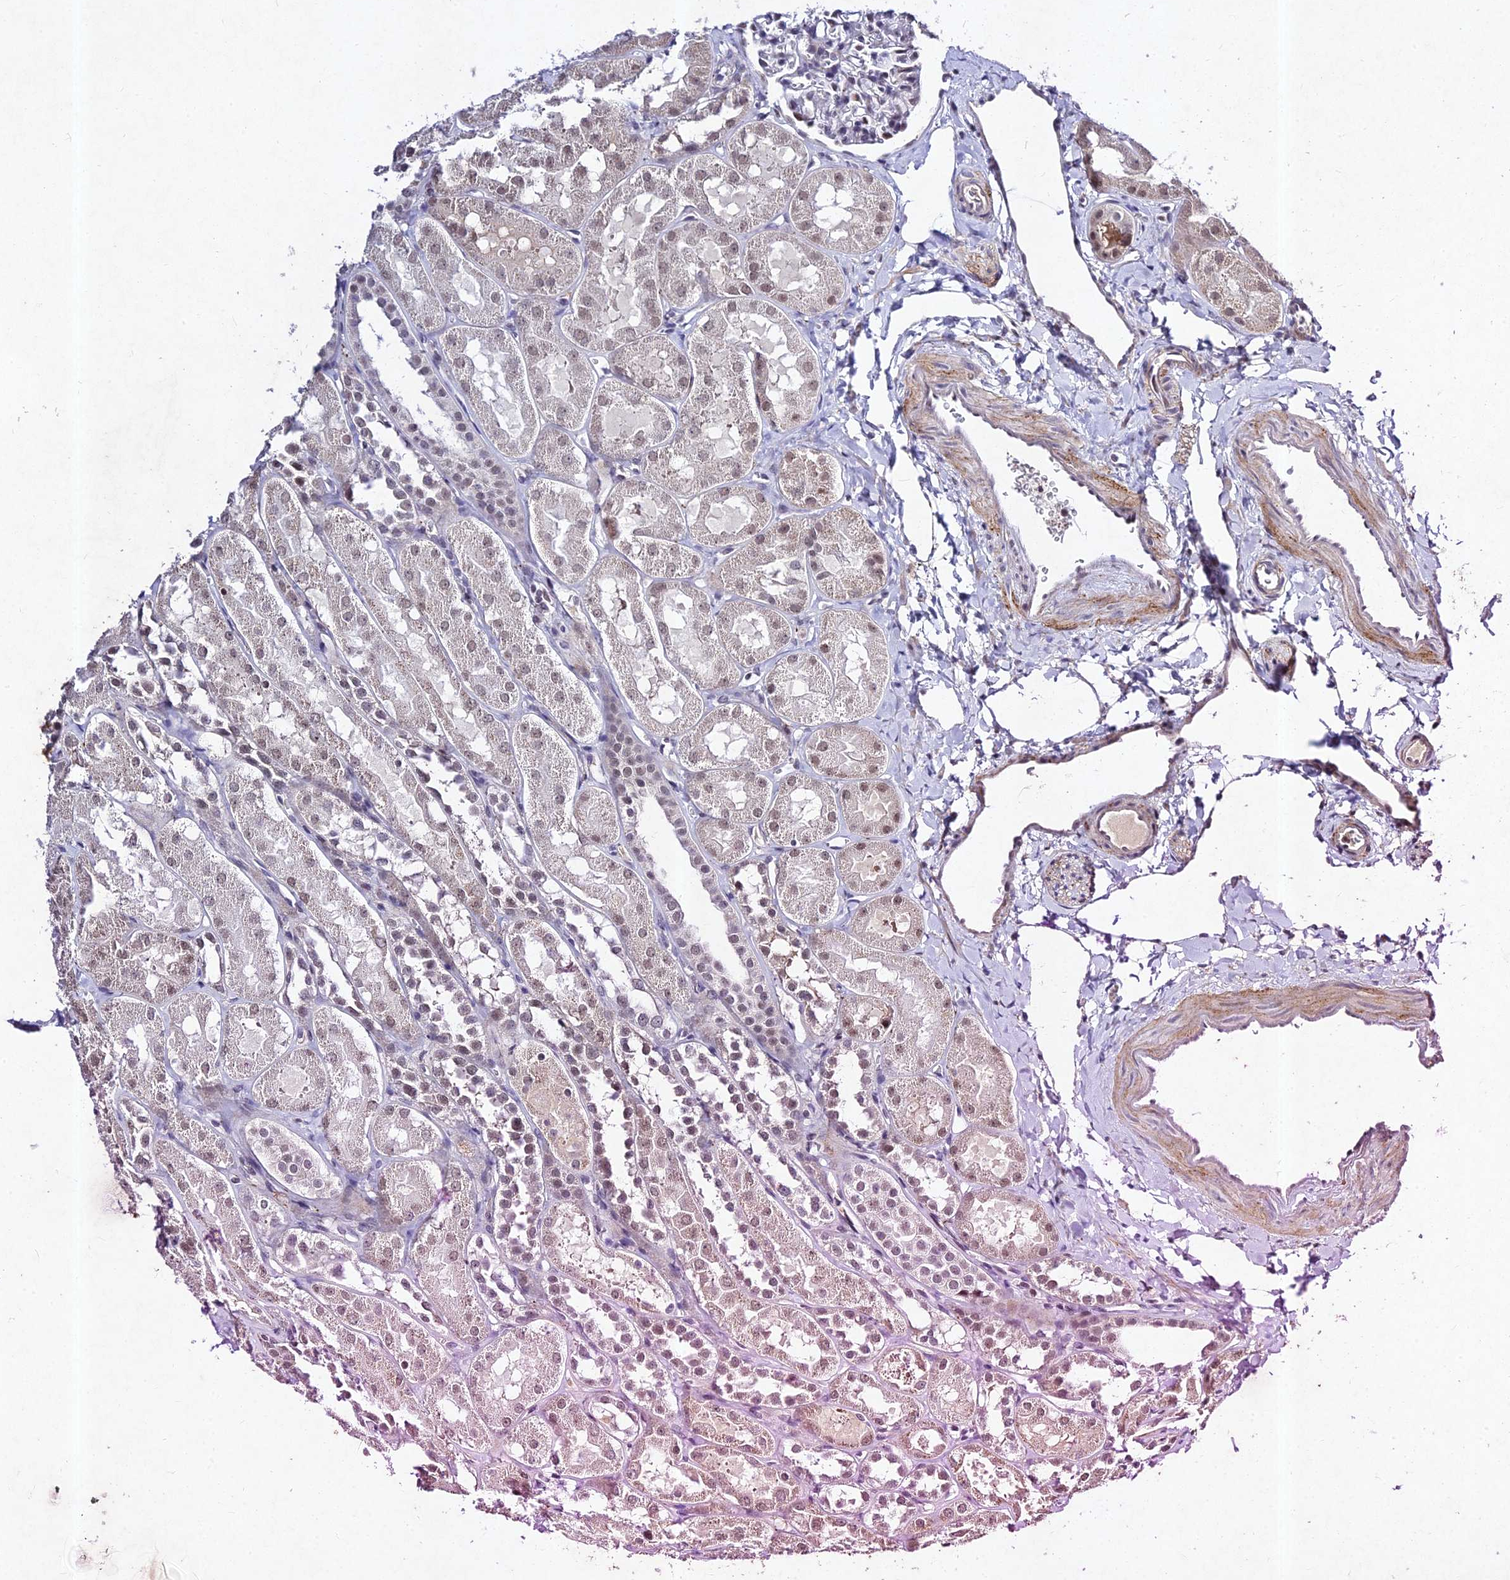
{"staining": {"intensity": "weak", "quantity": "<25%", "location": "nuclear"}, "tissue": "kidney", "cell_type": "Cells in glomeruli", "image_type": "normal", "snomed": [{"axis": "morphology", "description": "Normal tissue, NOS"}, {"axis": "topography", "description": "Kidney"}, {"axis": "topography", "description": "Urinary bladder"}], "caption": "Immunohistochemistry histopathology image of normal human kidney stained for a protein (brown), which shows no expression in cells in glomeruli. (Stains: DAB (3,3'-diaminobenzidine) immunohistochemistry (IHC) with hematoxylin counter stain, Microscopy: brightfield microscopy at high magnification).", "gene": "RAVER1", "patient": {"sex": "male", "age": 16}}